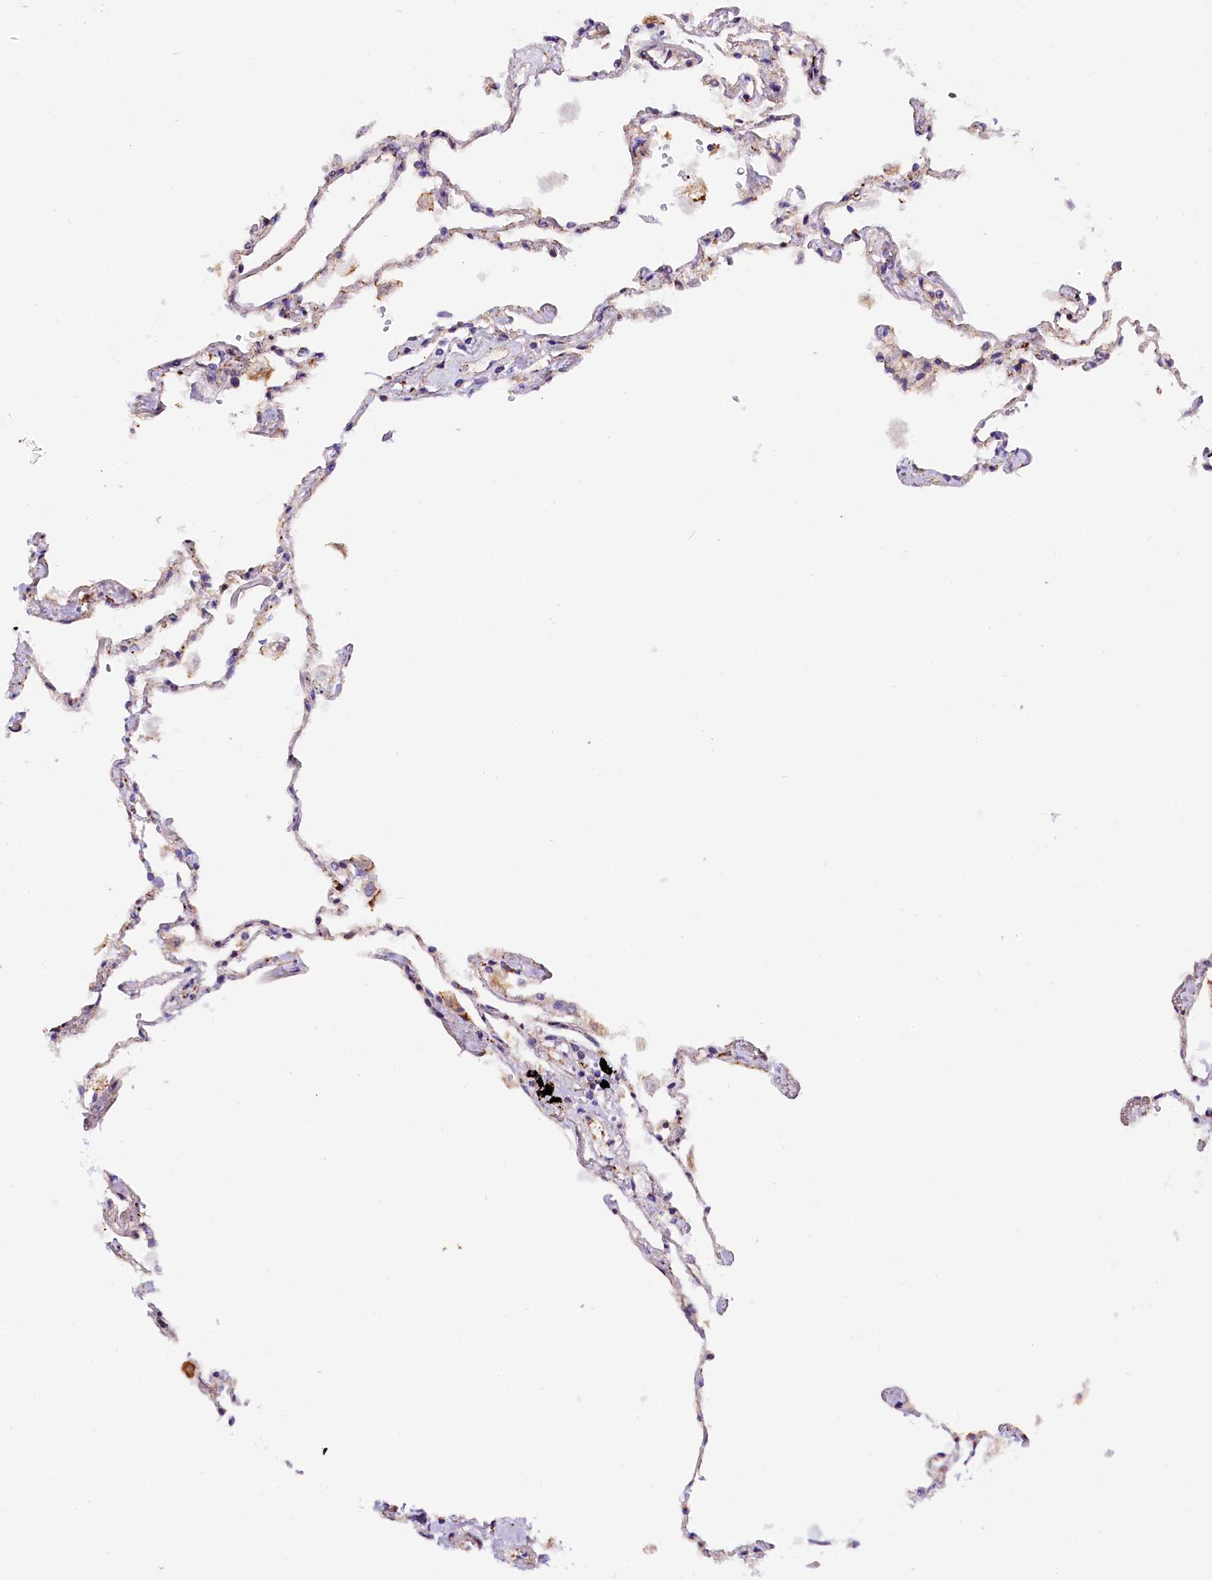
{"staining": {"intensity": "weak", "quantity": "<25%", "location": "cytoplasmic/membranous"}, "tissue": "lung", "cell_type": "Alveolar cells", "image_type": "normal", "snomed": [{"axis": "morphology", "description": "Normal tissue, NOS"}, {"axis": "topography", "description": "Lung"}], "caption": "IHC histopathology image of normal lung: human lung stained with DAB reveals no significant protein expression in alveolar cells.", "gene": "CMTR2", "patient": {"sex": "female", "age": 67}}